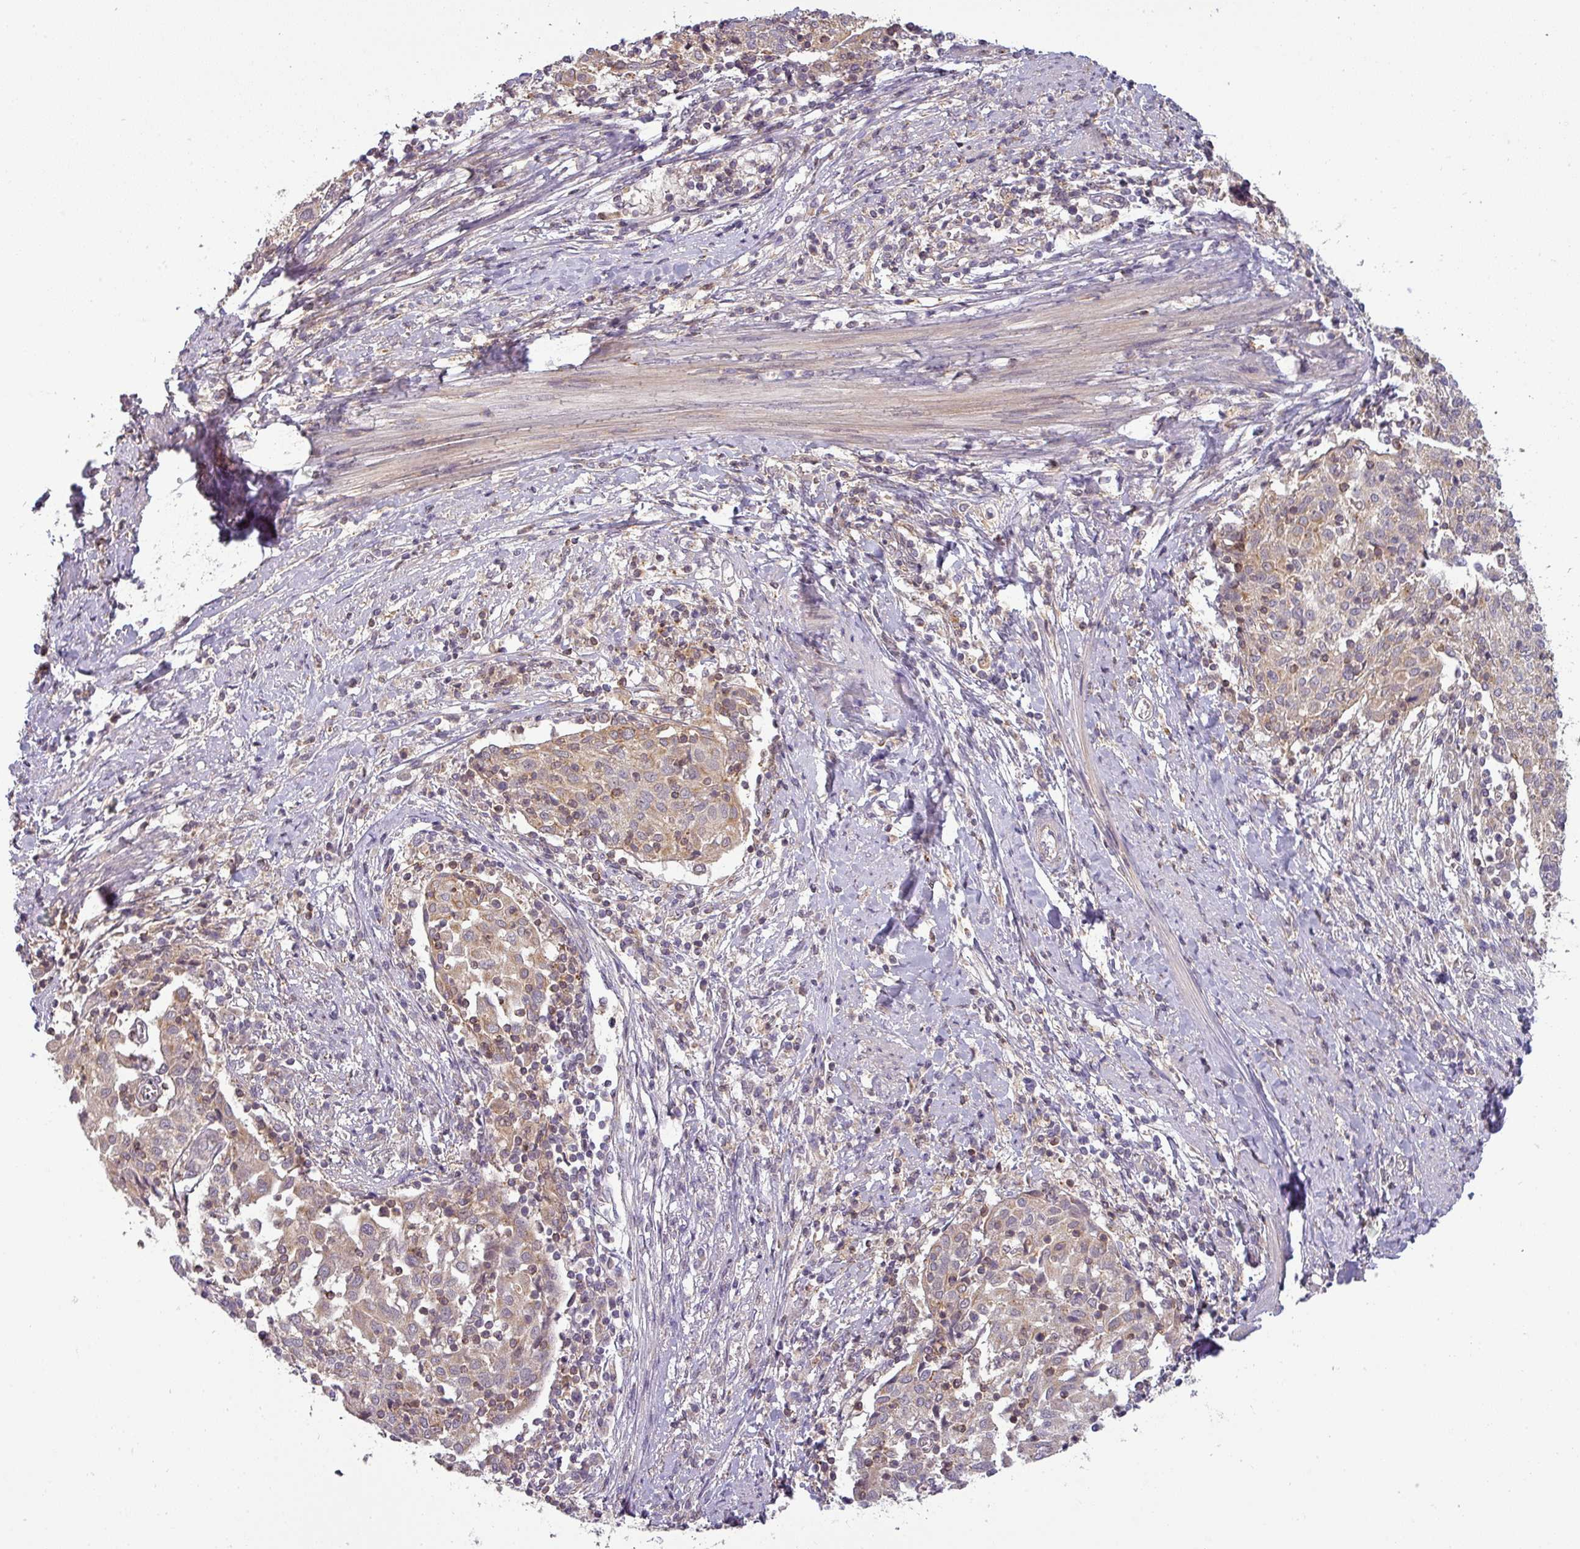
{"staining": {"intensity": "weak", "quantity": "25%-75%", "location": "cytoplasmic/membranous"}, "tissue": "cervical cancer", "cell_type": "Tumor cells", "image_type": "cancer", "snomed": [{"axis": "morphology", "description": "Squamous cell carcinoma, NOS"}, {"axis": "topography", "description": "Cervix"}], "caption": "Immunohistochemistry (DAB) staining of cervical squamous cell carcinoma shows weak cytoplasmic/membranous protein expression in approximately 25%-75% of tumor cells.", "gene": "NIN", "patient": {"sex": "female", "age": 52}}